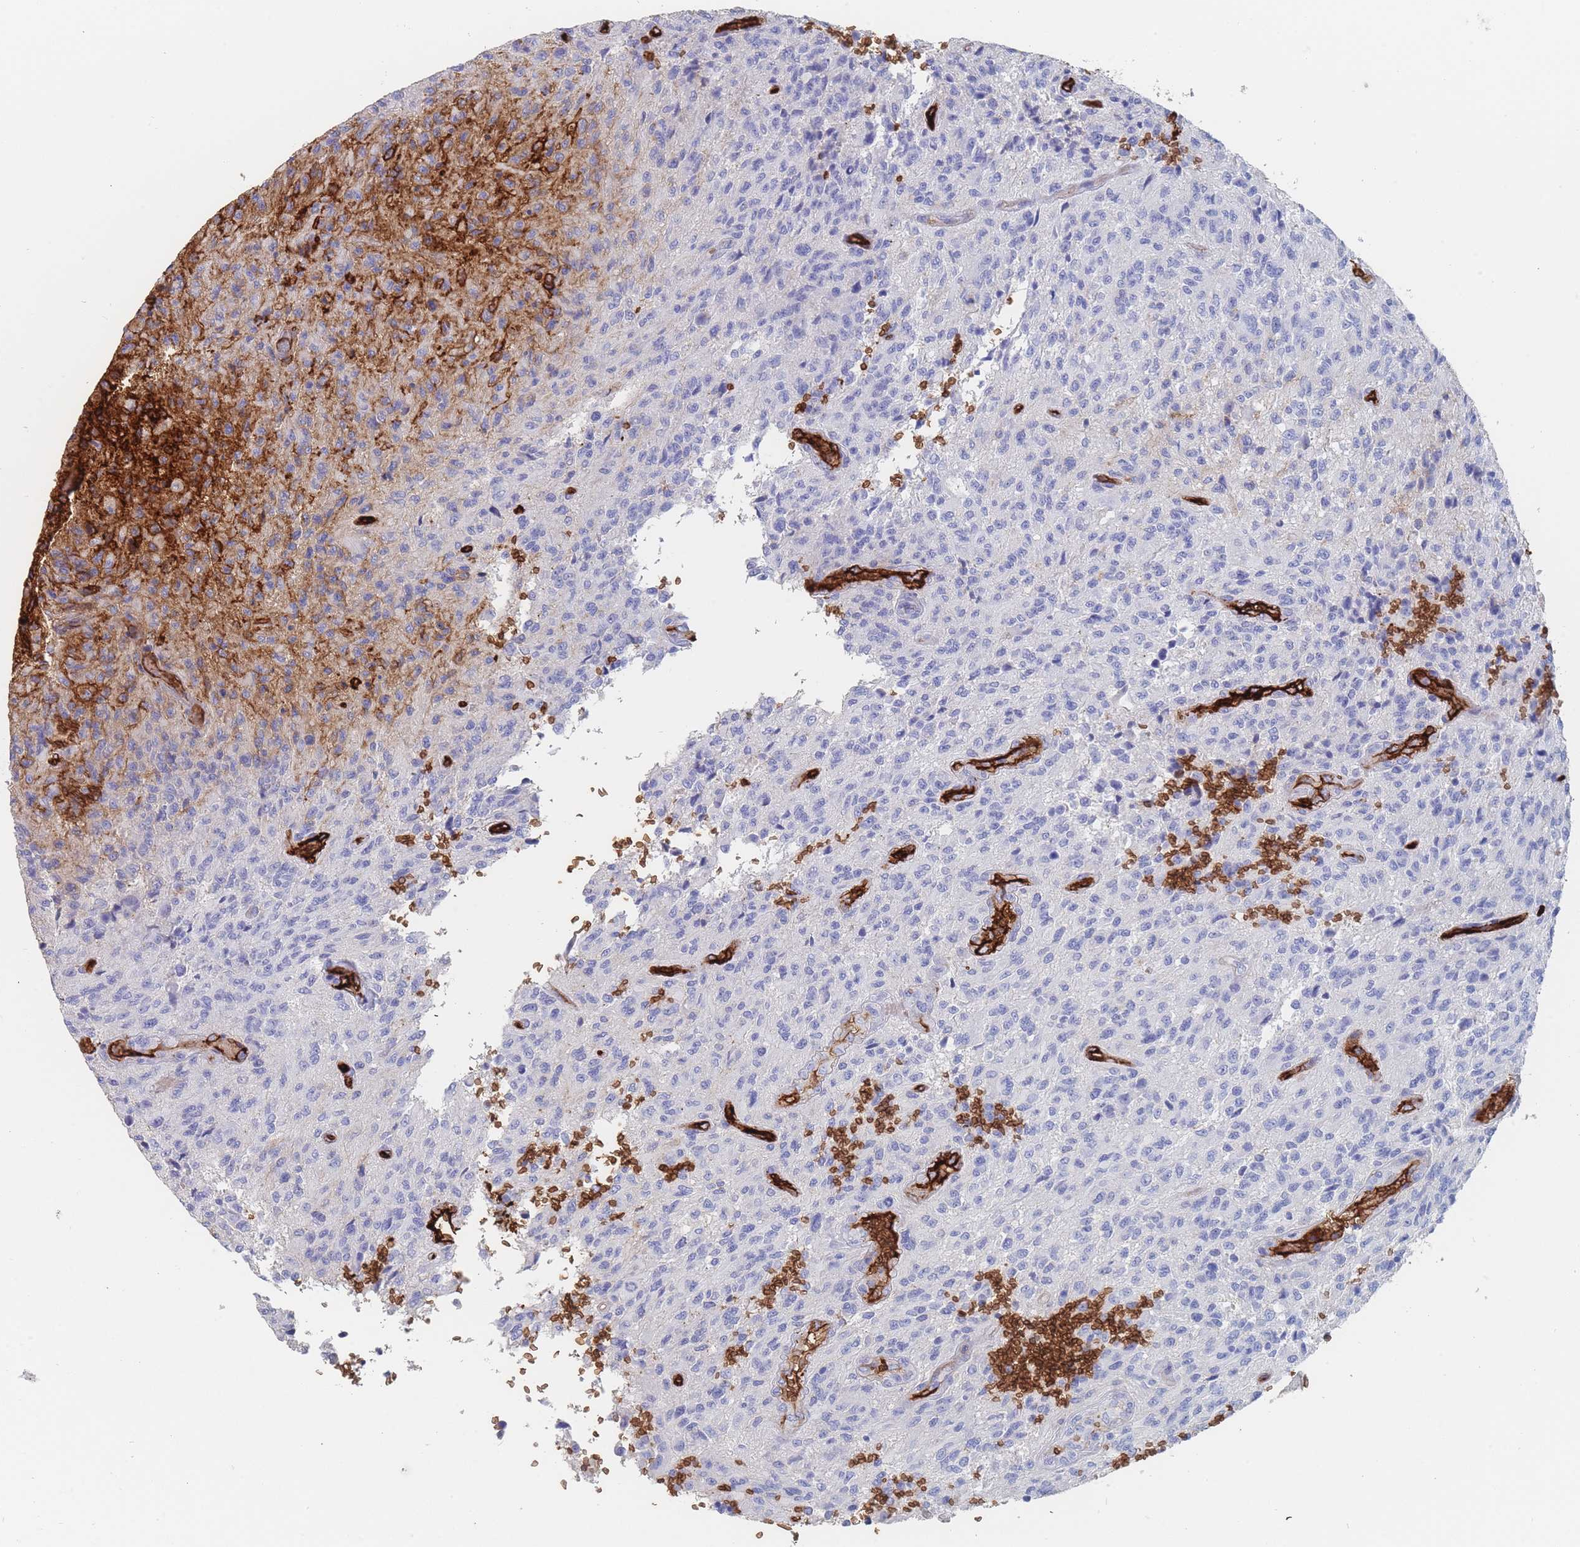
{"staining": {"intensity": "strong", "quantity": "<25%", "location": "cytoplasmic/membranous"}, "tissue": "glioma", "cell_type": "Tumor cells", "image_type": "cancer", "snomed": [{"axis": "morphology", "description": "Normal tissue, NOS"}, {"axis": "morphology", "description": "Glioma, malignant, High grade"}, {"axis": "topography", "description": "Cerebral cortex"}], "caption": "Human malignant high-grade glioma stained with a brown dye demonstrates strong cytoplasmic/membranous positive expression in approximately <25% of tumor cells.", "gene": "SLC2A1", "patient": {"sex": "male", "age": 56}}